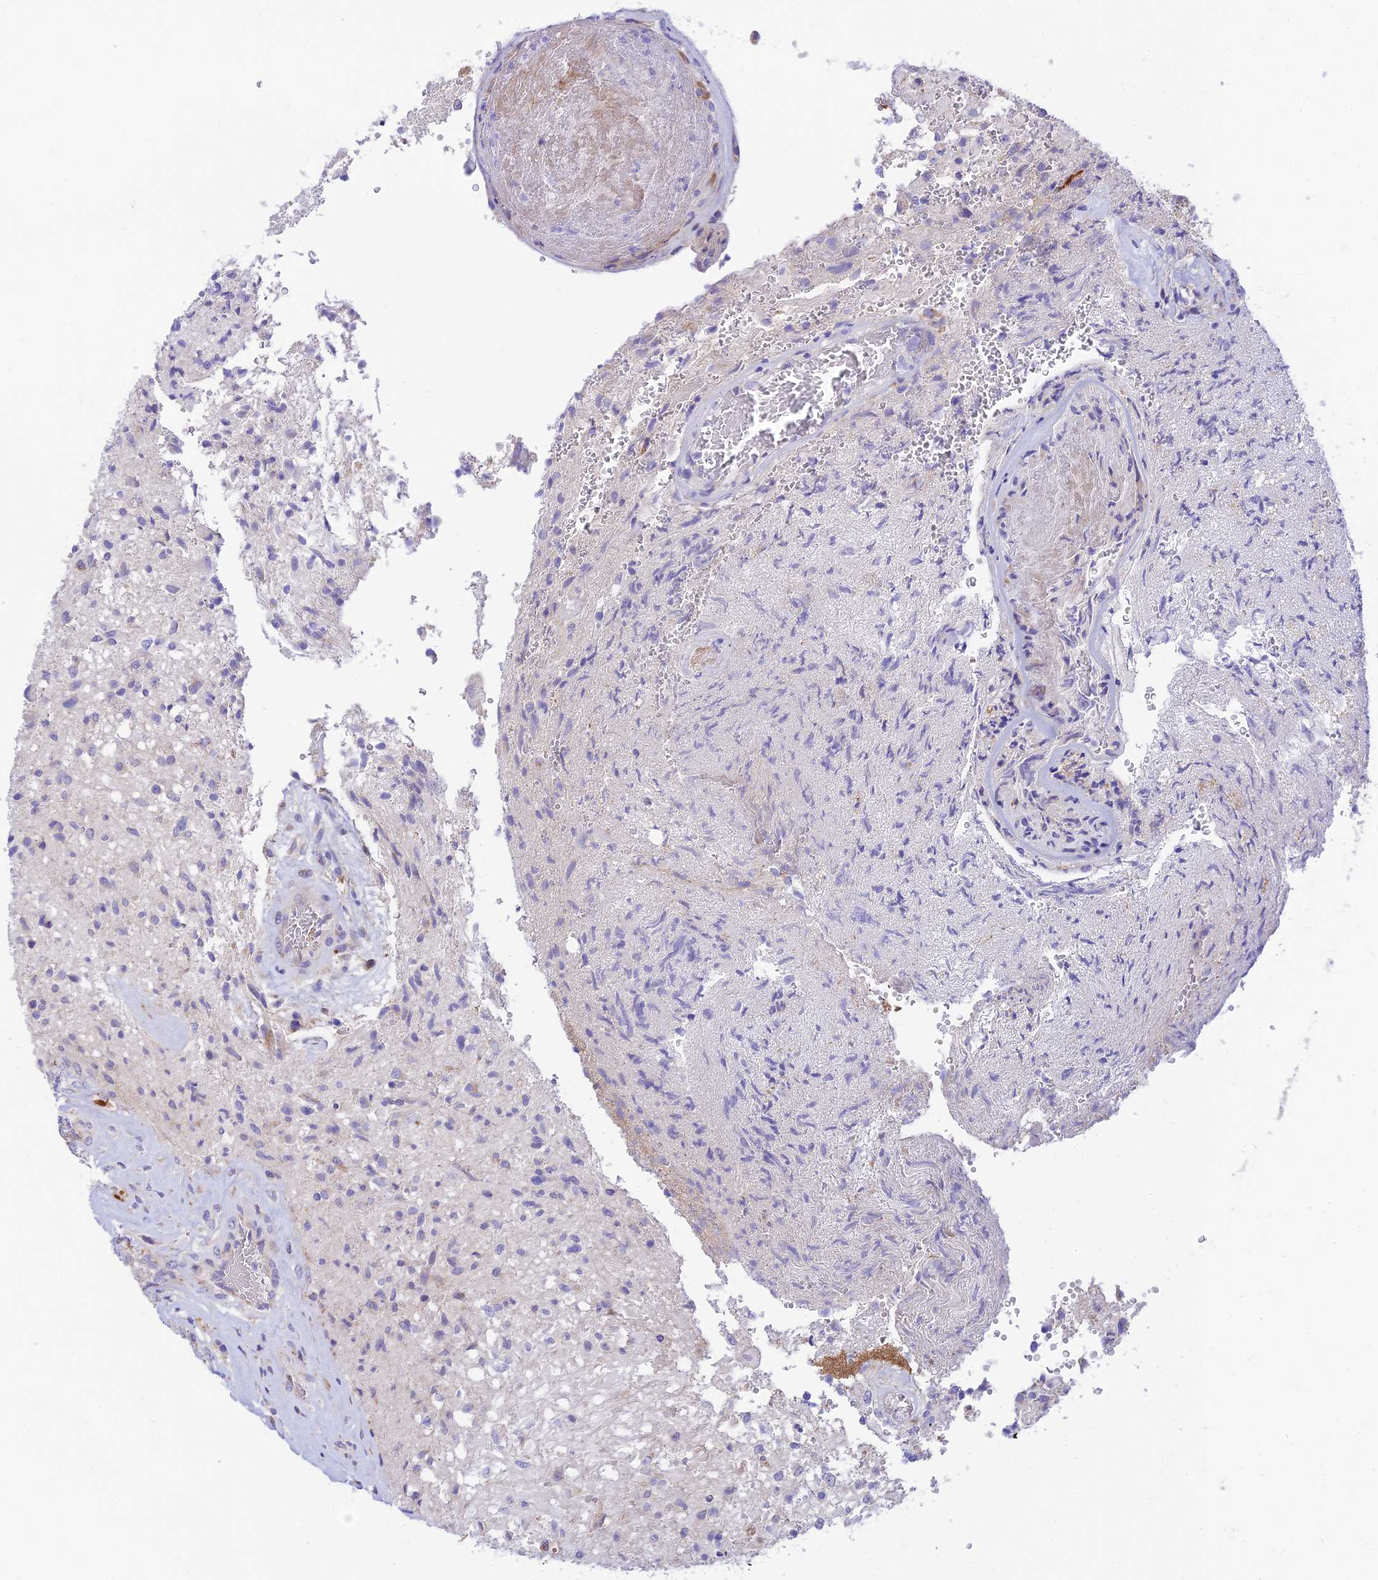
{"staining": {"intensity": "negative", "quantity": "none", "location": "none"}, "tissue": "glioma", "cell_type": "Tumor cells", "image_type": "cancer", "snomed": [{"axis": "morphology", "description": "Glioma, malignant, High grade"}, {"axis": "topography", "description": "Brain"}], "caption": "An immunohistochemistry (IHC) micrograph of glioma is shown. There is no staining in tumor cells of glioma.", "gene": "CCDC157", "patient": {"sex": "male", "age": 56}}